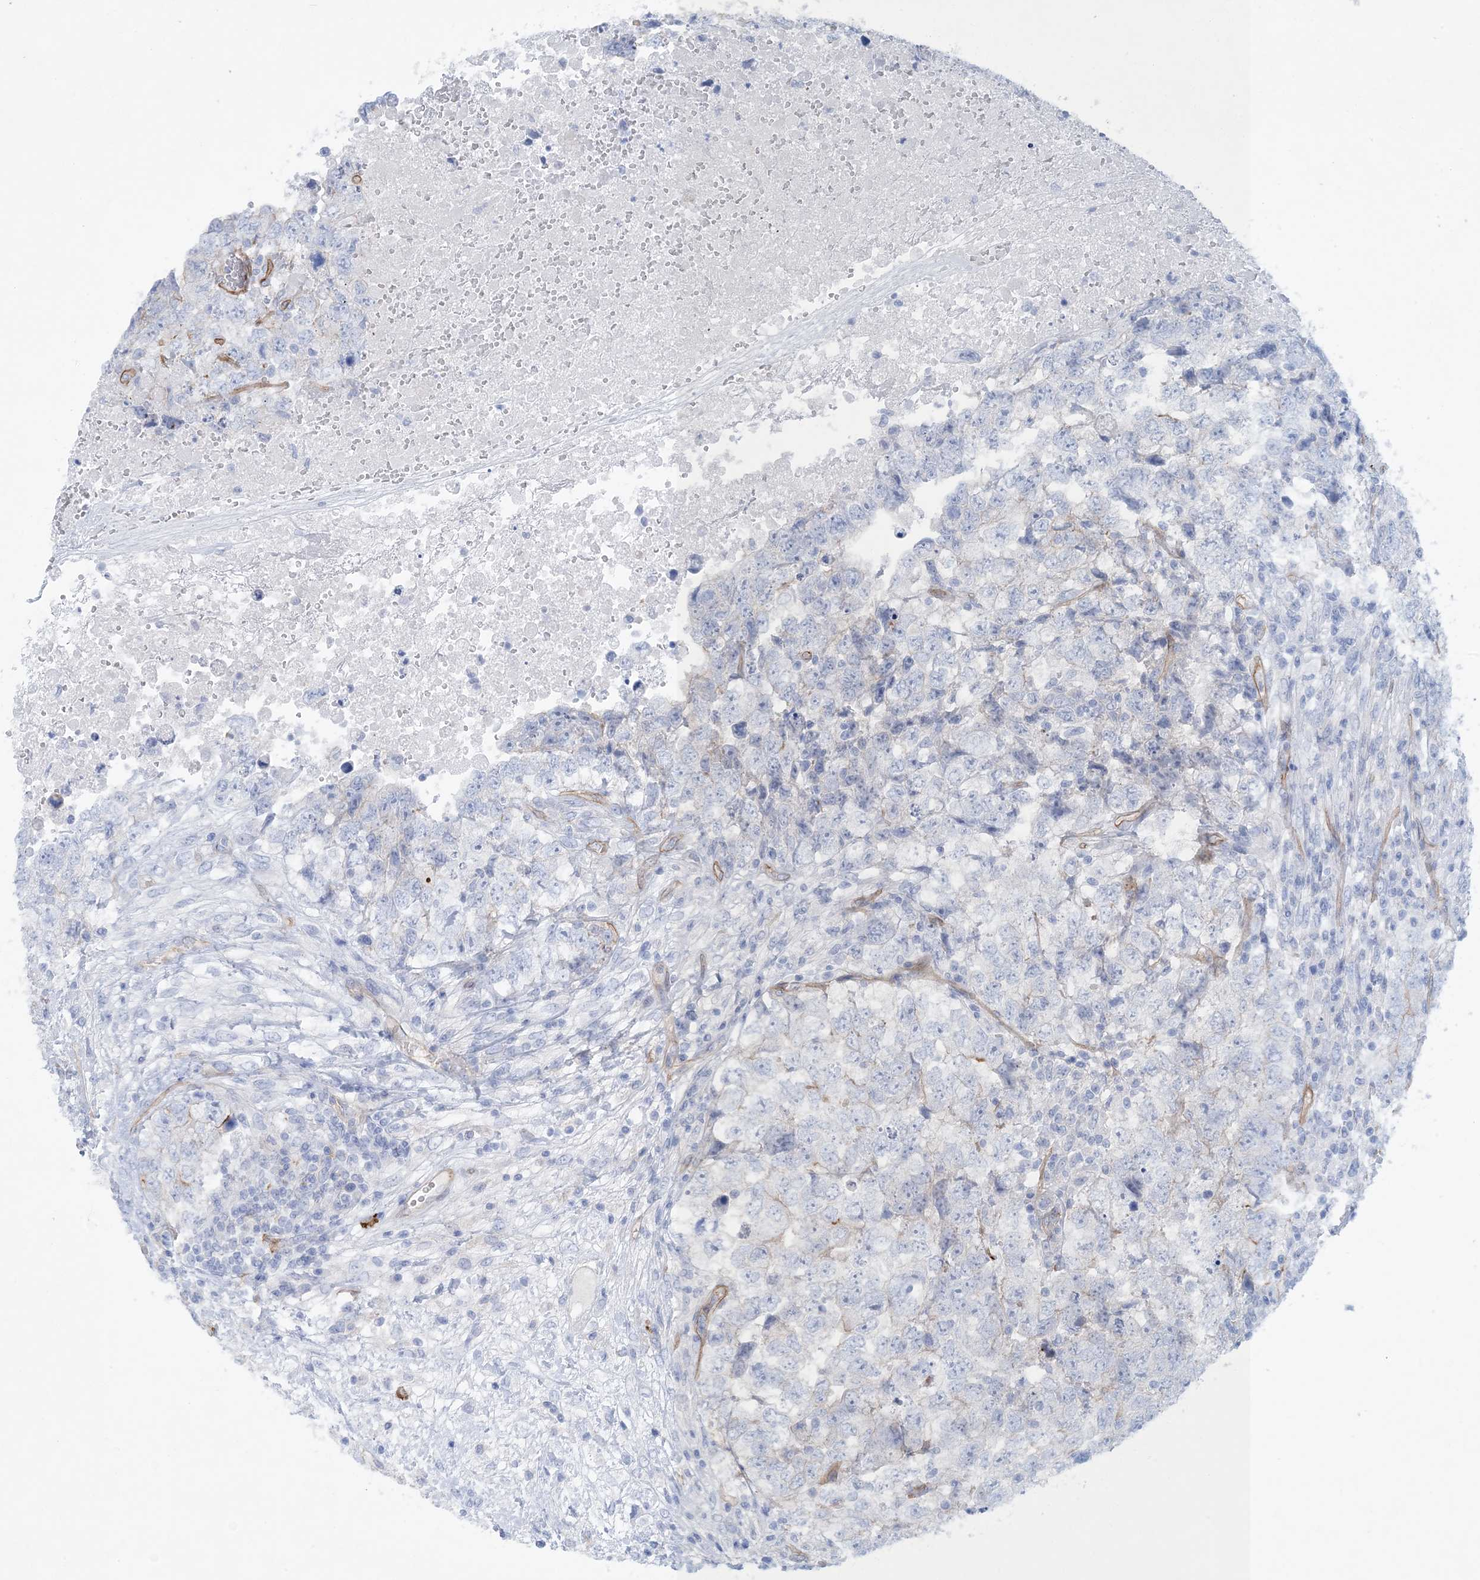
{"staining": {"intensity": "negative", "quantity": "none", "location": "none"}, "tissue": "testis cancer", "cell_type": "Tumor cells", "image_type": "cancer", "snomed": [{"axis": "morphology", "description": "Carcinoma, Embryonal, NOS"}, {"axis": "topography", "description": "Testis"}], "caption": "High power microscopy micrograph of an IHC photomicrograph of testis embryonal carcinoma, revealing no significant staining in tumor cells.", "gene": "SHANK1", "patient": {"sex": "male", "age": 37}}